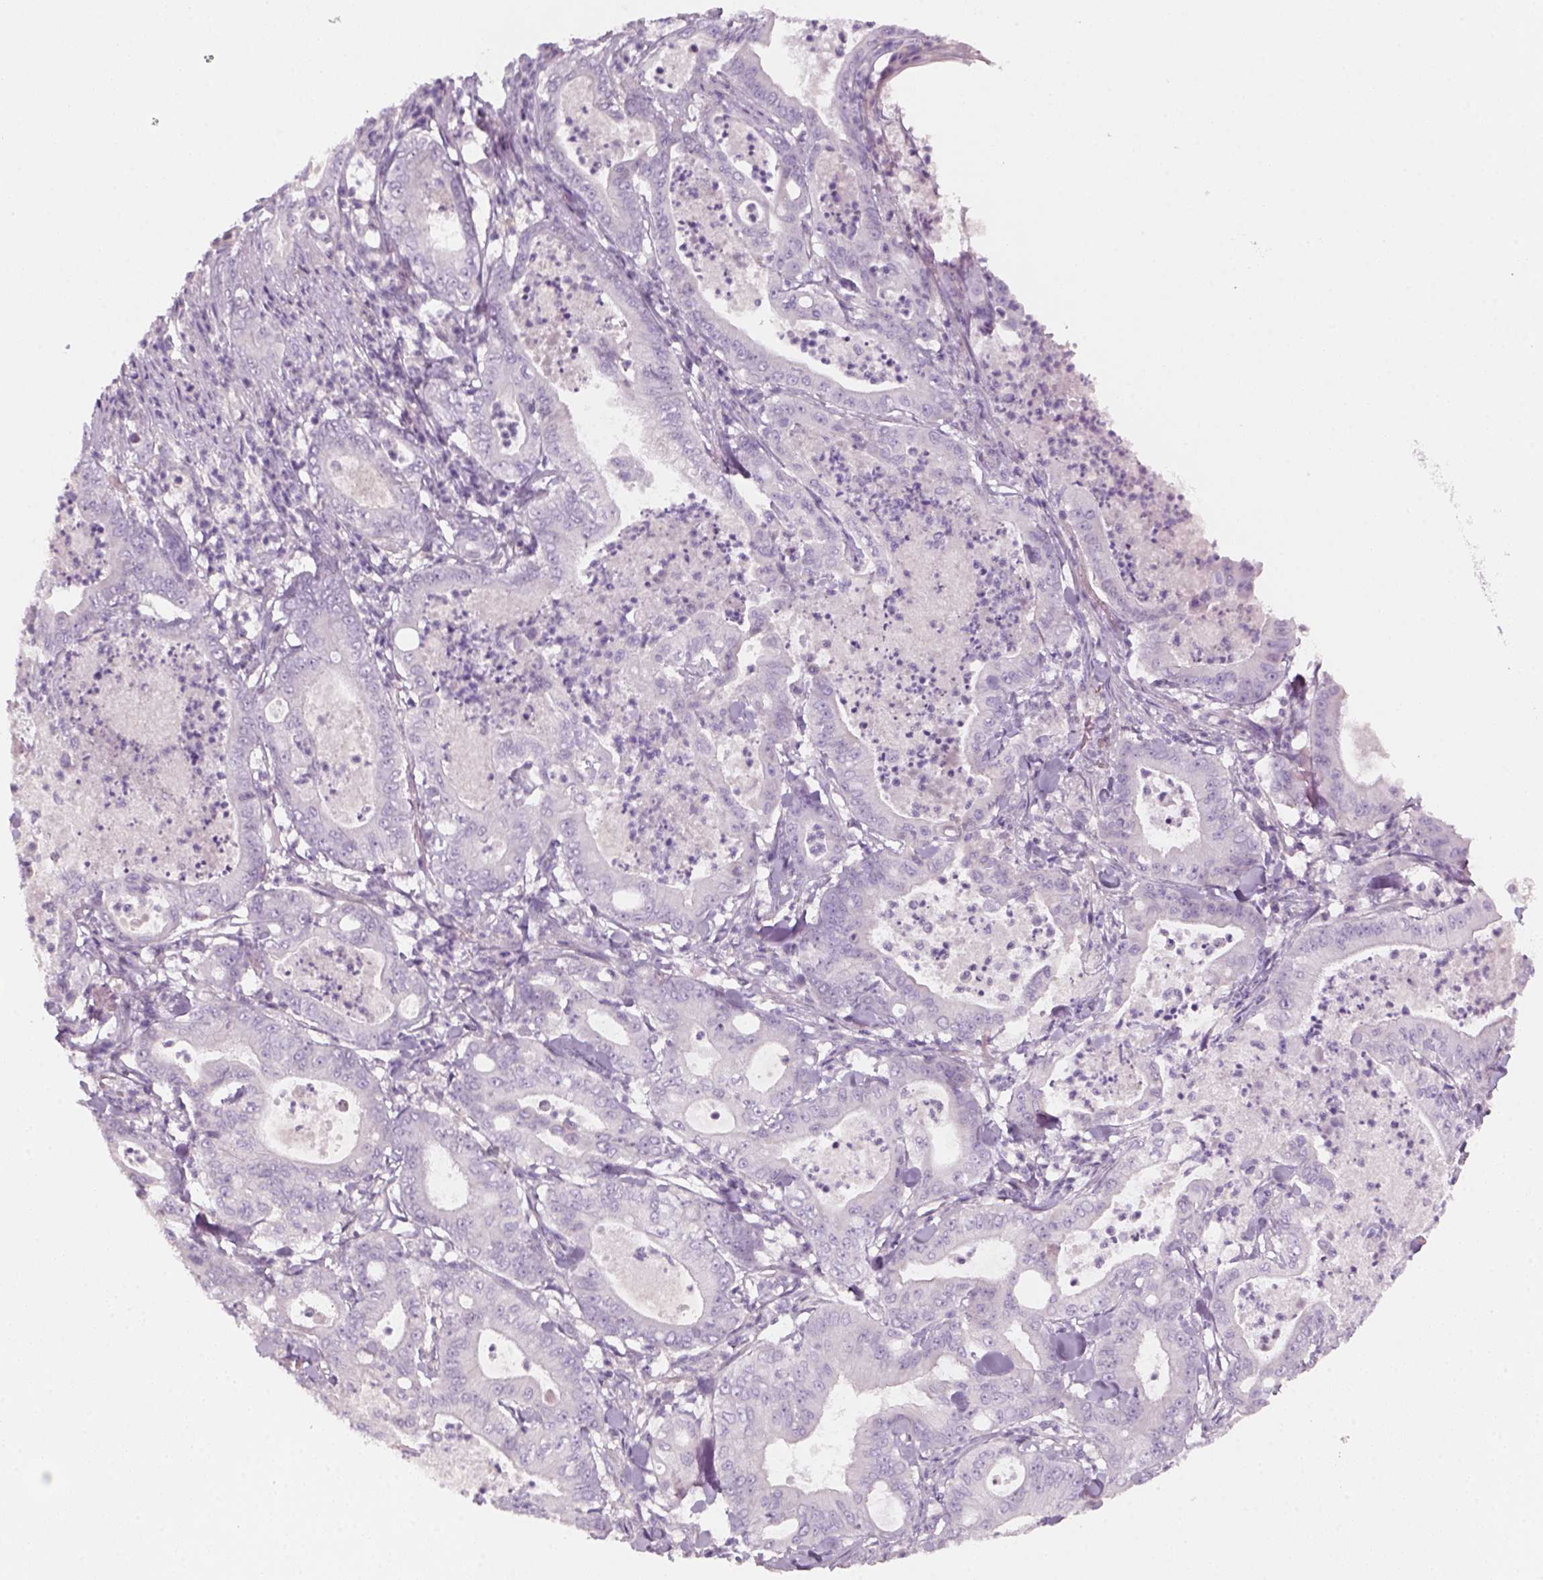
{"staining": {"intensity": "negative", "quantity": "none", "location": "none"}, "tissue": "pancreatic cancer", "cell_type": "Tumor cells", "image_type": "cancer", "snomed": [{"axis": "morphology", "description": "Adenocarcinoma, NOS"}, {"axis": "topography", "description": "Pancreas"}], "caption": "Micrograph shows no significant protein positivity in tumor cells of pancreatic cancer (adenocarcinoma).", "gene": "KRT25", "patient": {"sex": "male", "age": 71}}